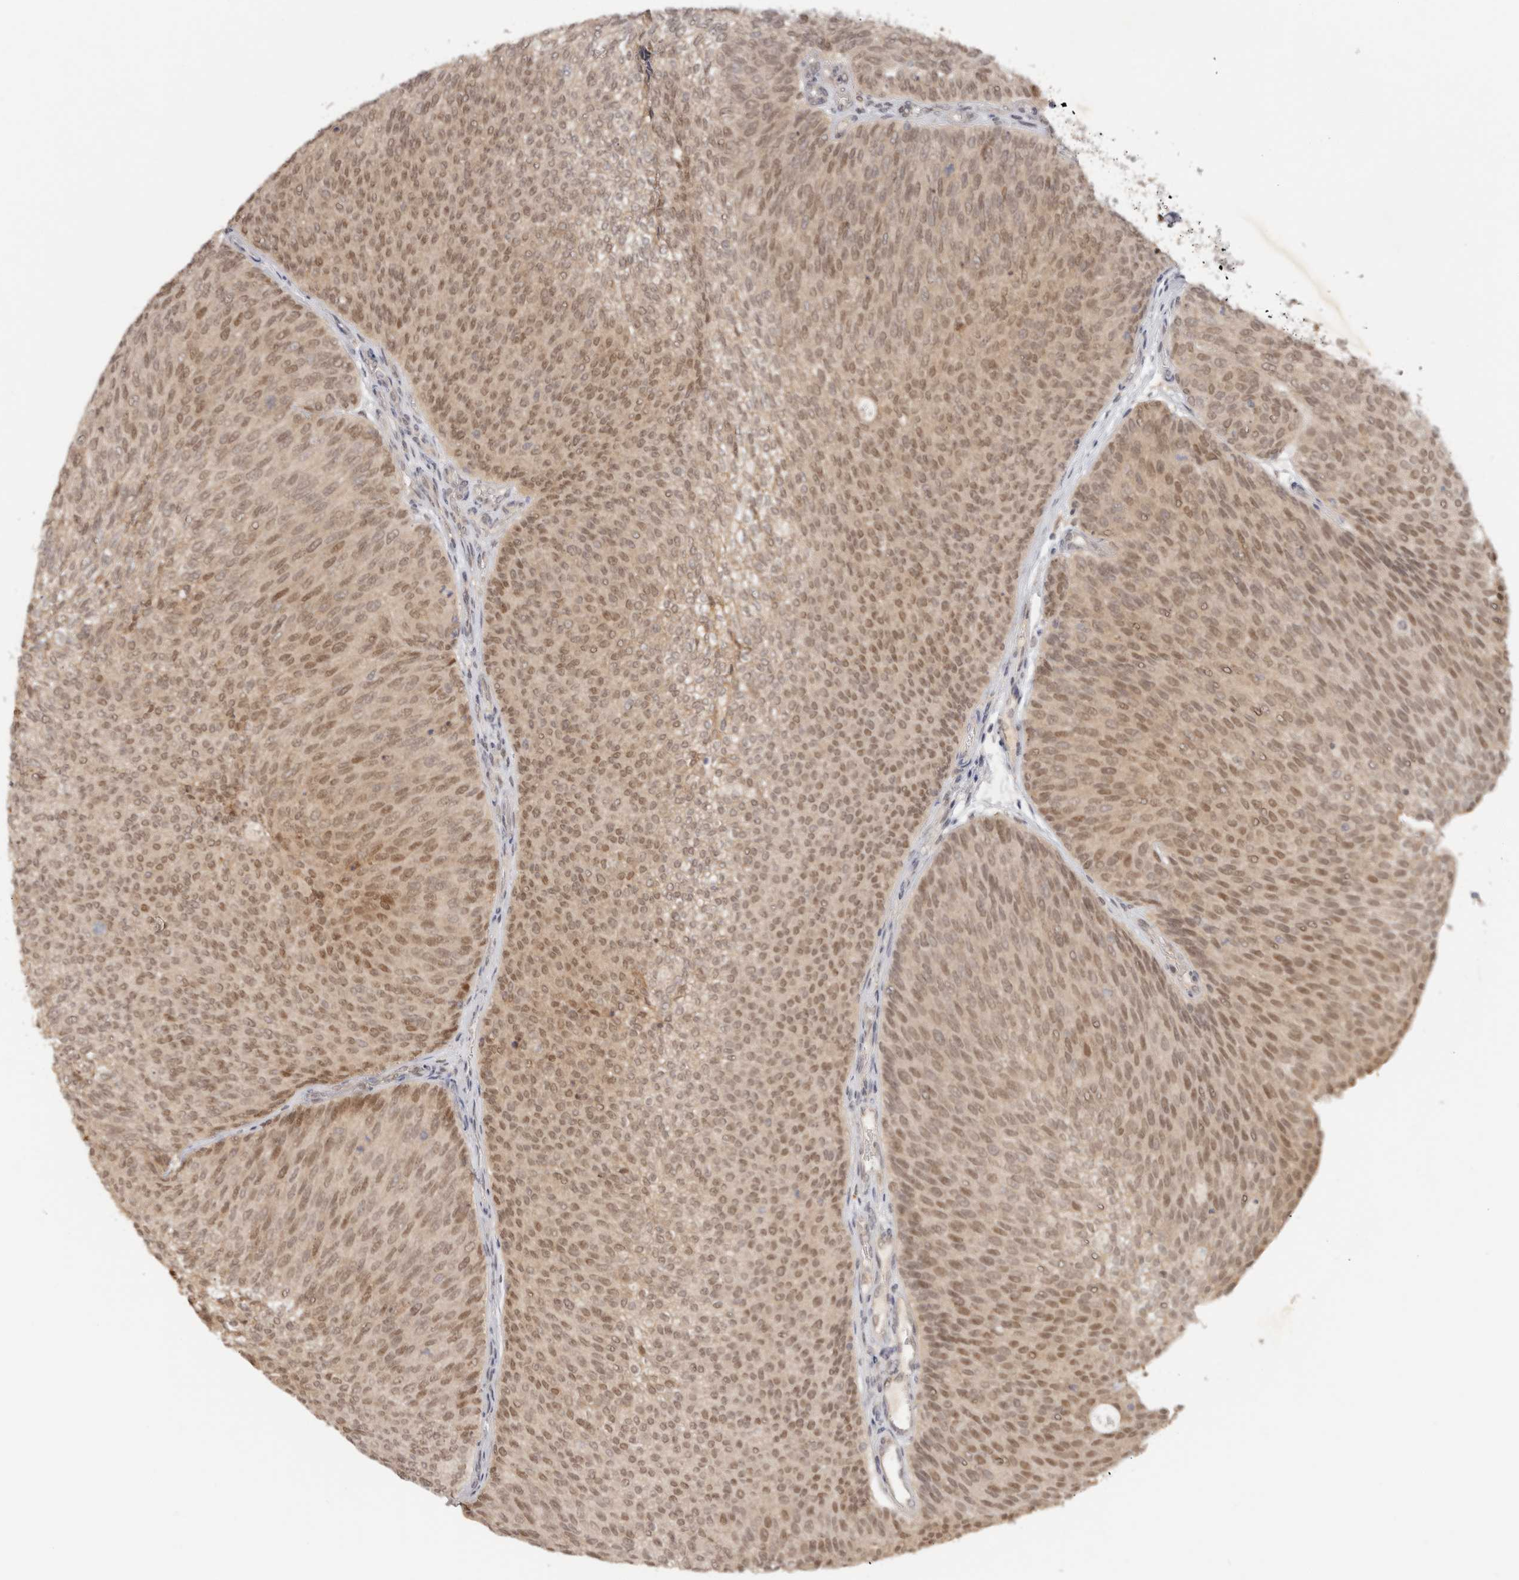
{"staining": {"intensity": "moderate", "quantity": ">75%", "location": "cytoplasmic/membranous,nuclear"}, "tissue": "urothelial cancer", "cell_type": "Tumor cells", "image_type": "cancer", "snomed": [{"axis": "morphology", "description": "Urothelial carcinoma, Low grade"}, {"axis": "topography", "description": "Urinary bladder"}], "caption": "Immunohistochemistry (IHC) micrograph of urothelial cancer stained for a protein (brown), which exhibits medium levels of moderate cytoplasmic/membranous and nuclear expression in about >75% of tumor cells.", "gene": "LARP7", "patient": {"sex": "female", "age": 79}}